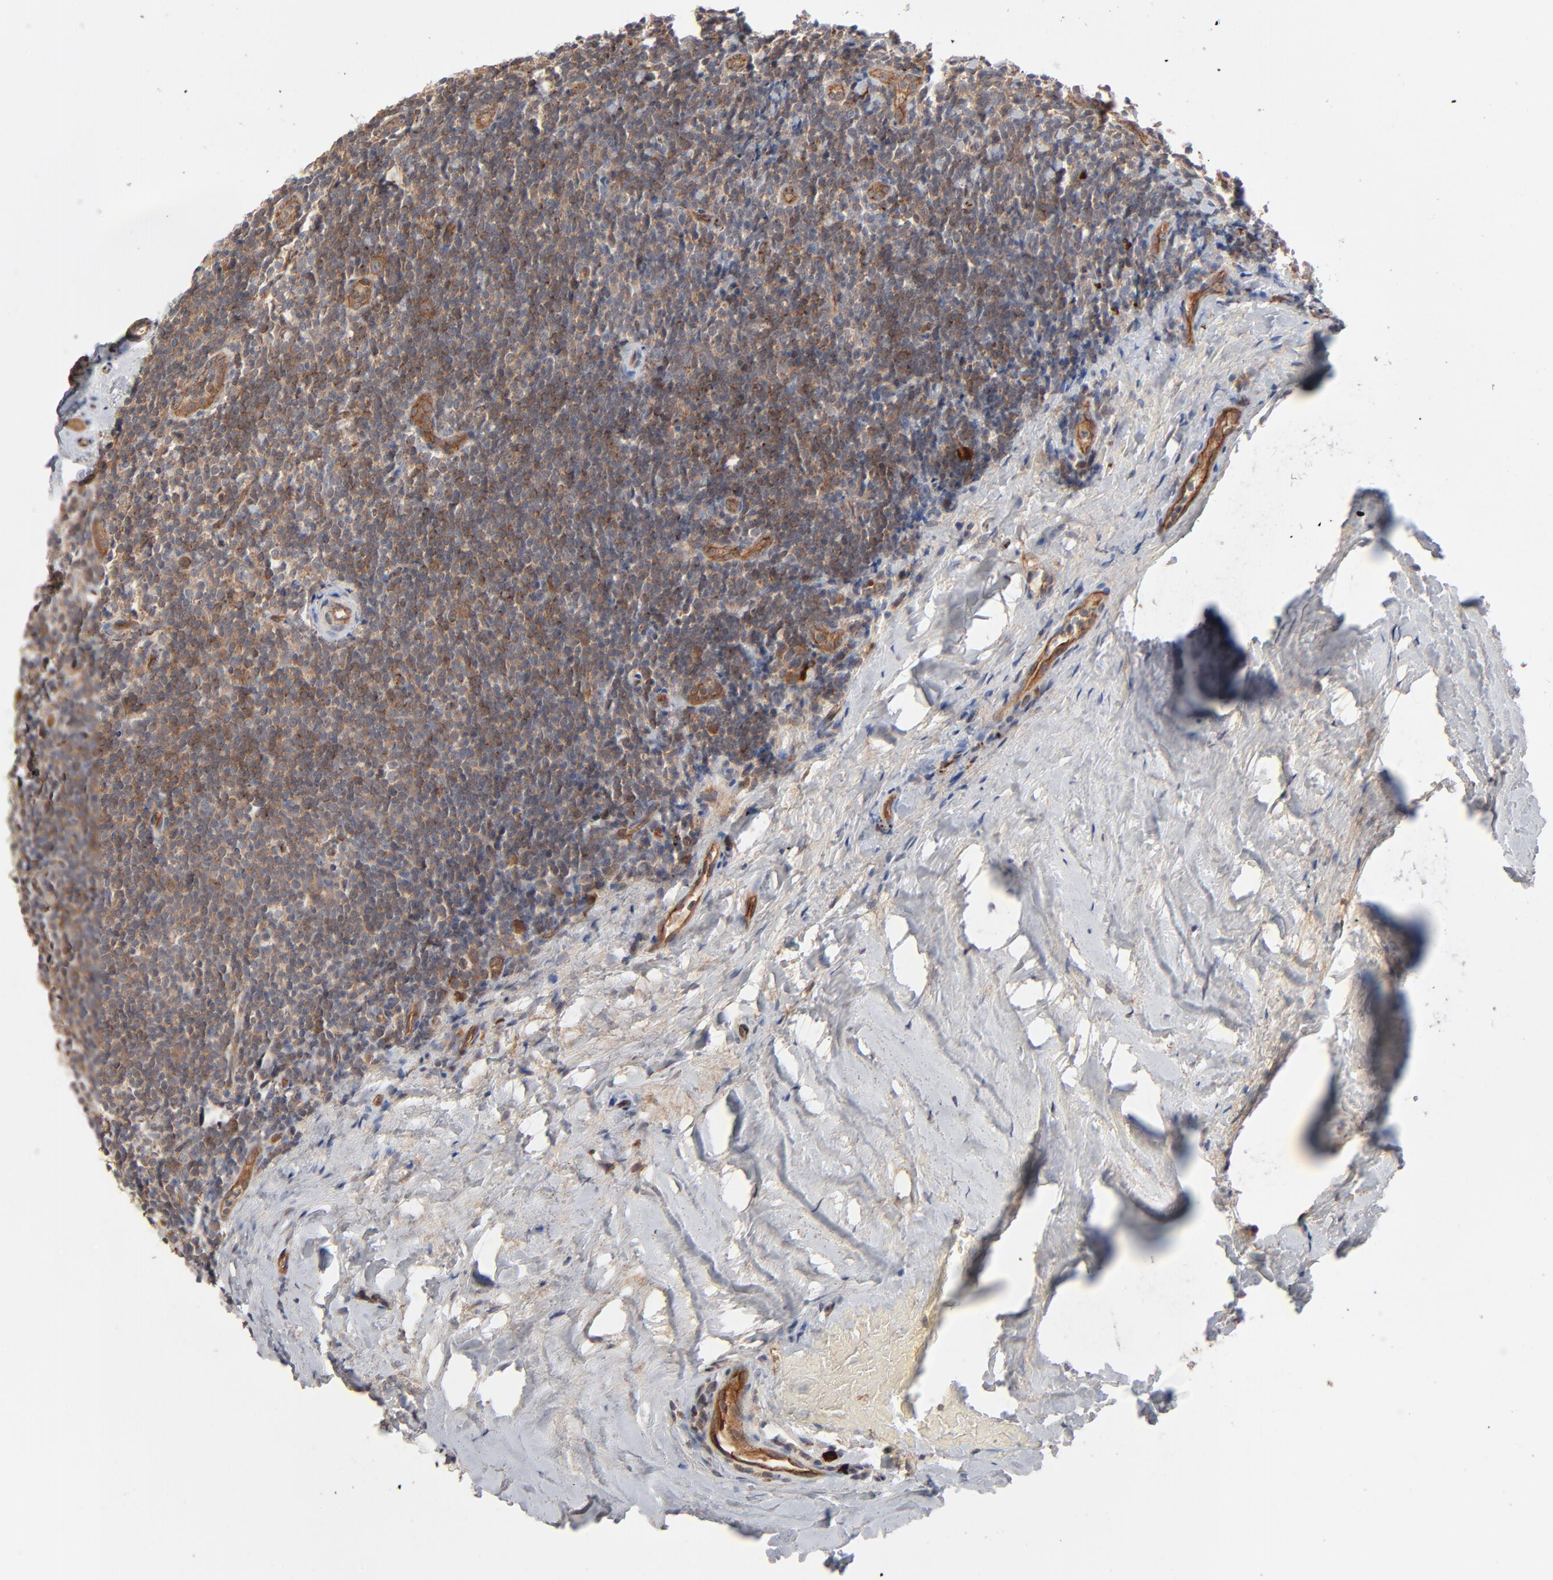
{"staining": {"intensity": "moderate", "quantity": ">75%", "location": "cytoplasmic/membranous"}, "tissue": "tonsil", "cell_type": "Germinal center cells", "image_type": "normal", "snomed": [{"axis": "morphology", "description": "Normal tissue, NOS"}, {"axis": "topography", "description": "Tonsil"}], "caption": "Immunohistochemical staining of unremarkable tonsil reveals moderate cytoplasmic/membranous protein positivity in approximately >75% of germinal center cells.", "gene": "ABLIM3", "patient": {"sex": "male", "age": 31}}